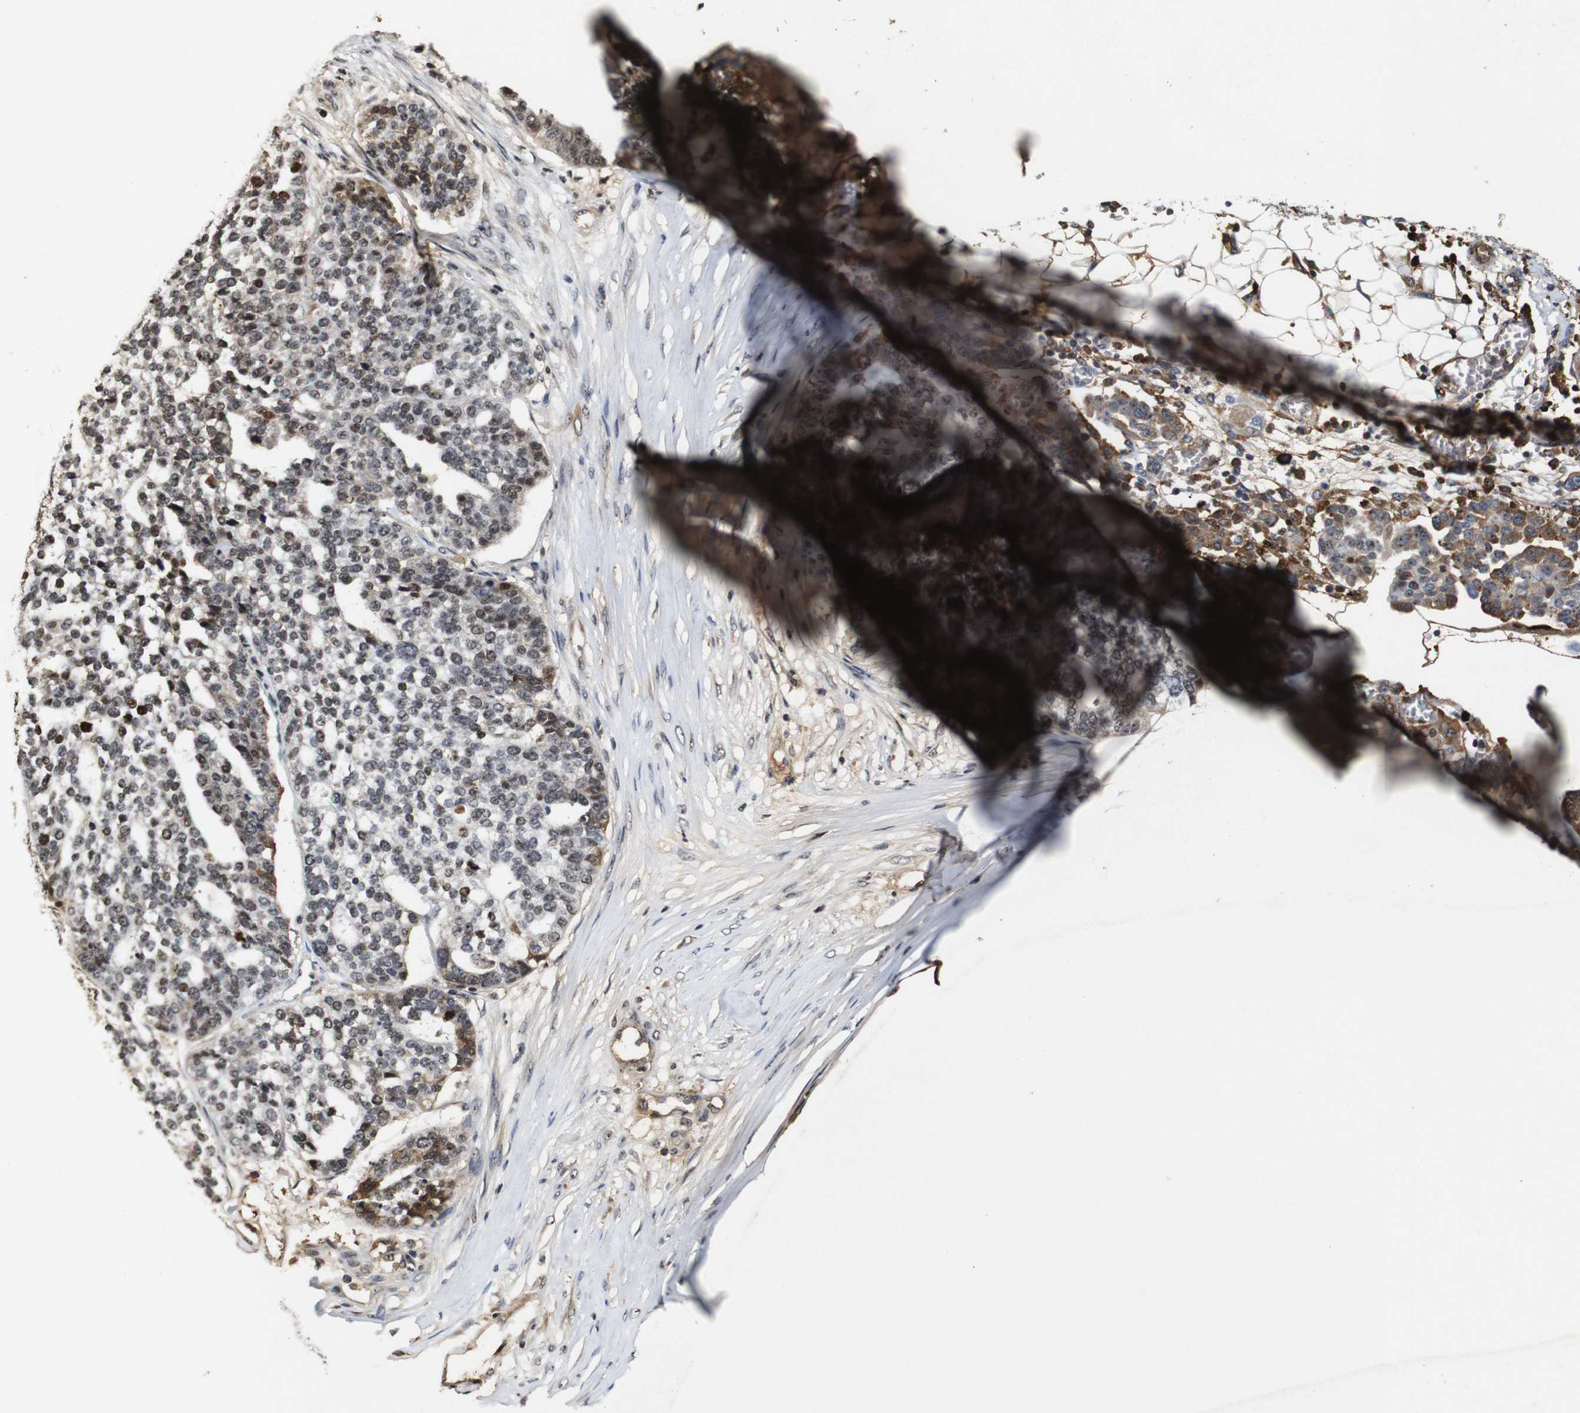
{"staining": {"intensity": "weak", "quantity": "25%-75%", "location": "cytoplasmic/membranous,nuclear"}, "tissue": "ovarian cancer", "cell_type": "Tumor cells", "image_type": "cancer", "snomed": [{"axis": "morphology", "description": "Cystadenocarcinoma, serous, NOS"}, {"axis": "topography", "description": "Soft tissue"}, {"axis": "topography", "description": "Ovary"}], "caption": "Serous cystadenocarcinoma (ovarian) stained with a protein marker exhibits weak staining in tumor cells.", "gene": "MYC", "patient": {"sex": "female", "age": 57}}